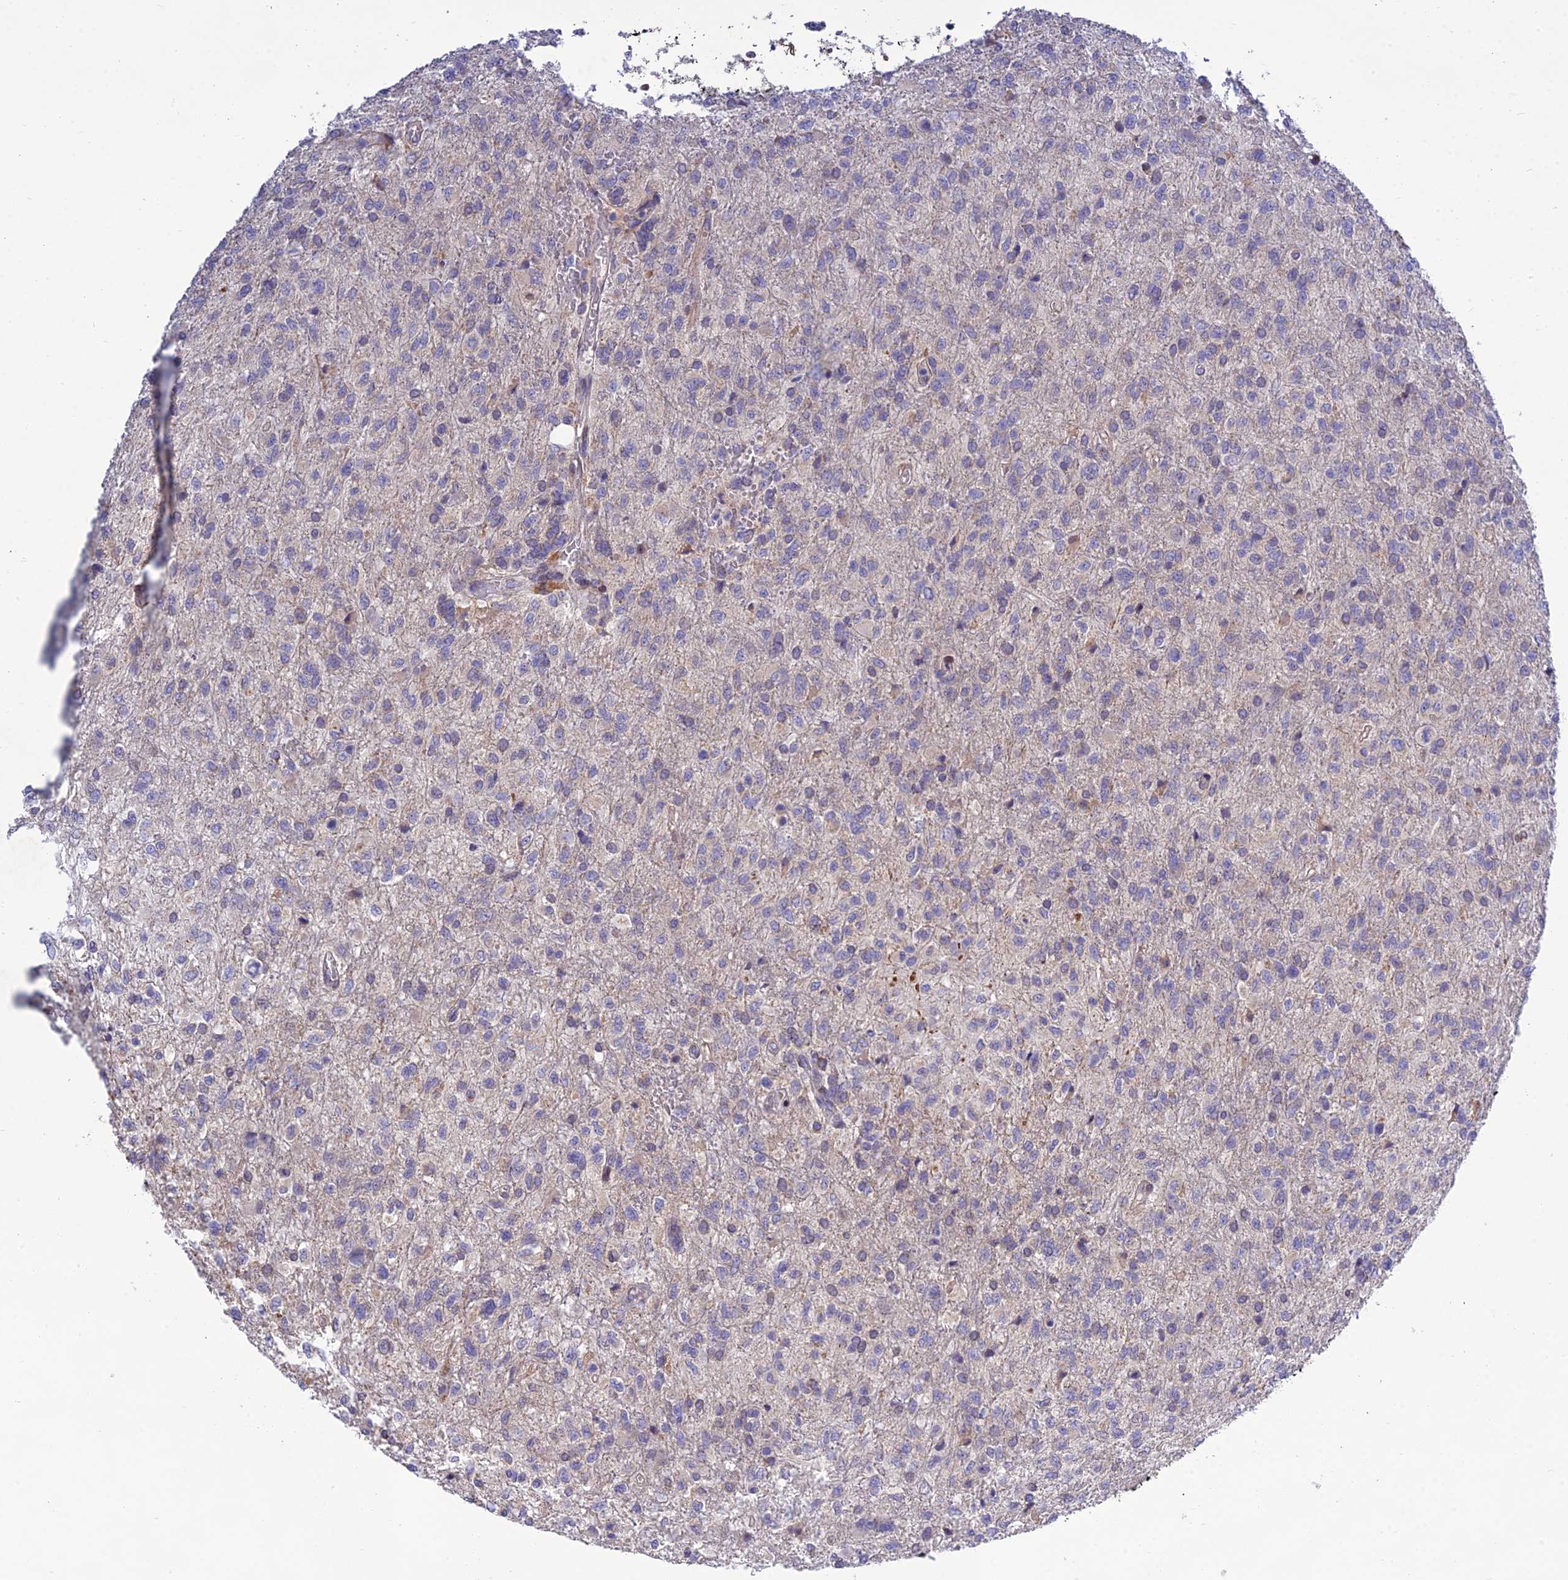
{"staining": {"intensity": "negative", "quantity": "none", "location": "none"}, "tissue": "glioma", "cell_type": "Tumor cells", "image_type": "cancer", "snomed": [{"axis": "morphology", "description": "Glioma, malignant, High grade"}, {"axis": "topography", "description": "Brain"}], "caption": "There is no significant positivity in tumor cells of glioma.", "gene": "MGAT2", "patient": {"sex": "female", "age": 74}}